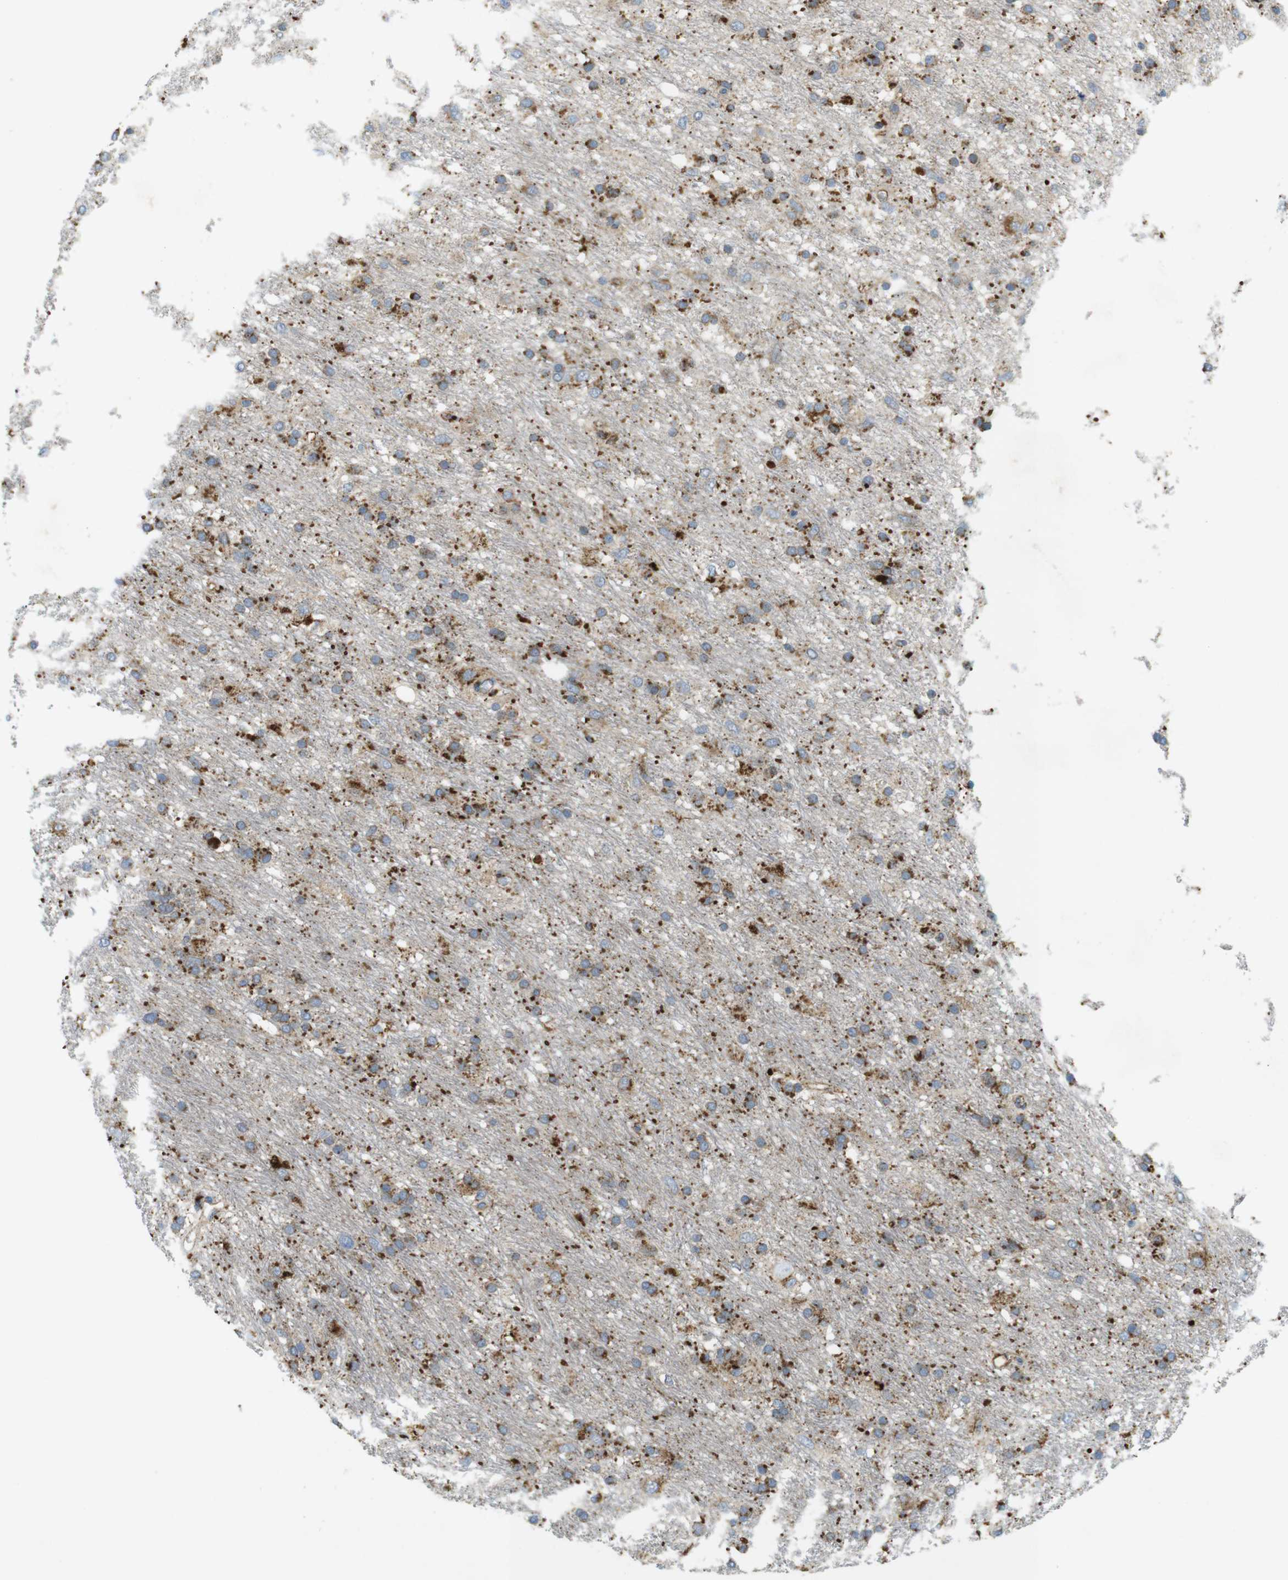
{"staining": {"intensity": "moderate", "quantity": ">75%", "location": "cytoplasmic/membranous"}, "tissue": "glioma", "cell_type": "Tumor cells", "image_type": "cancer", "snomed": [{"axis": "morphology", "description": "Glioma, malignant, Low grade"}, {"axis": "topography", "description": "Brain"}], "caption": "Moderate cytoplasmic/membranous positivity is seen in about >75% of tumor cells in malignant glioma (low-grade).", "gene": "LAMP1", "patient": {"sex": "male", "age": 77}}